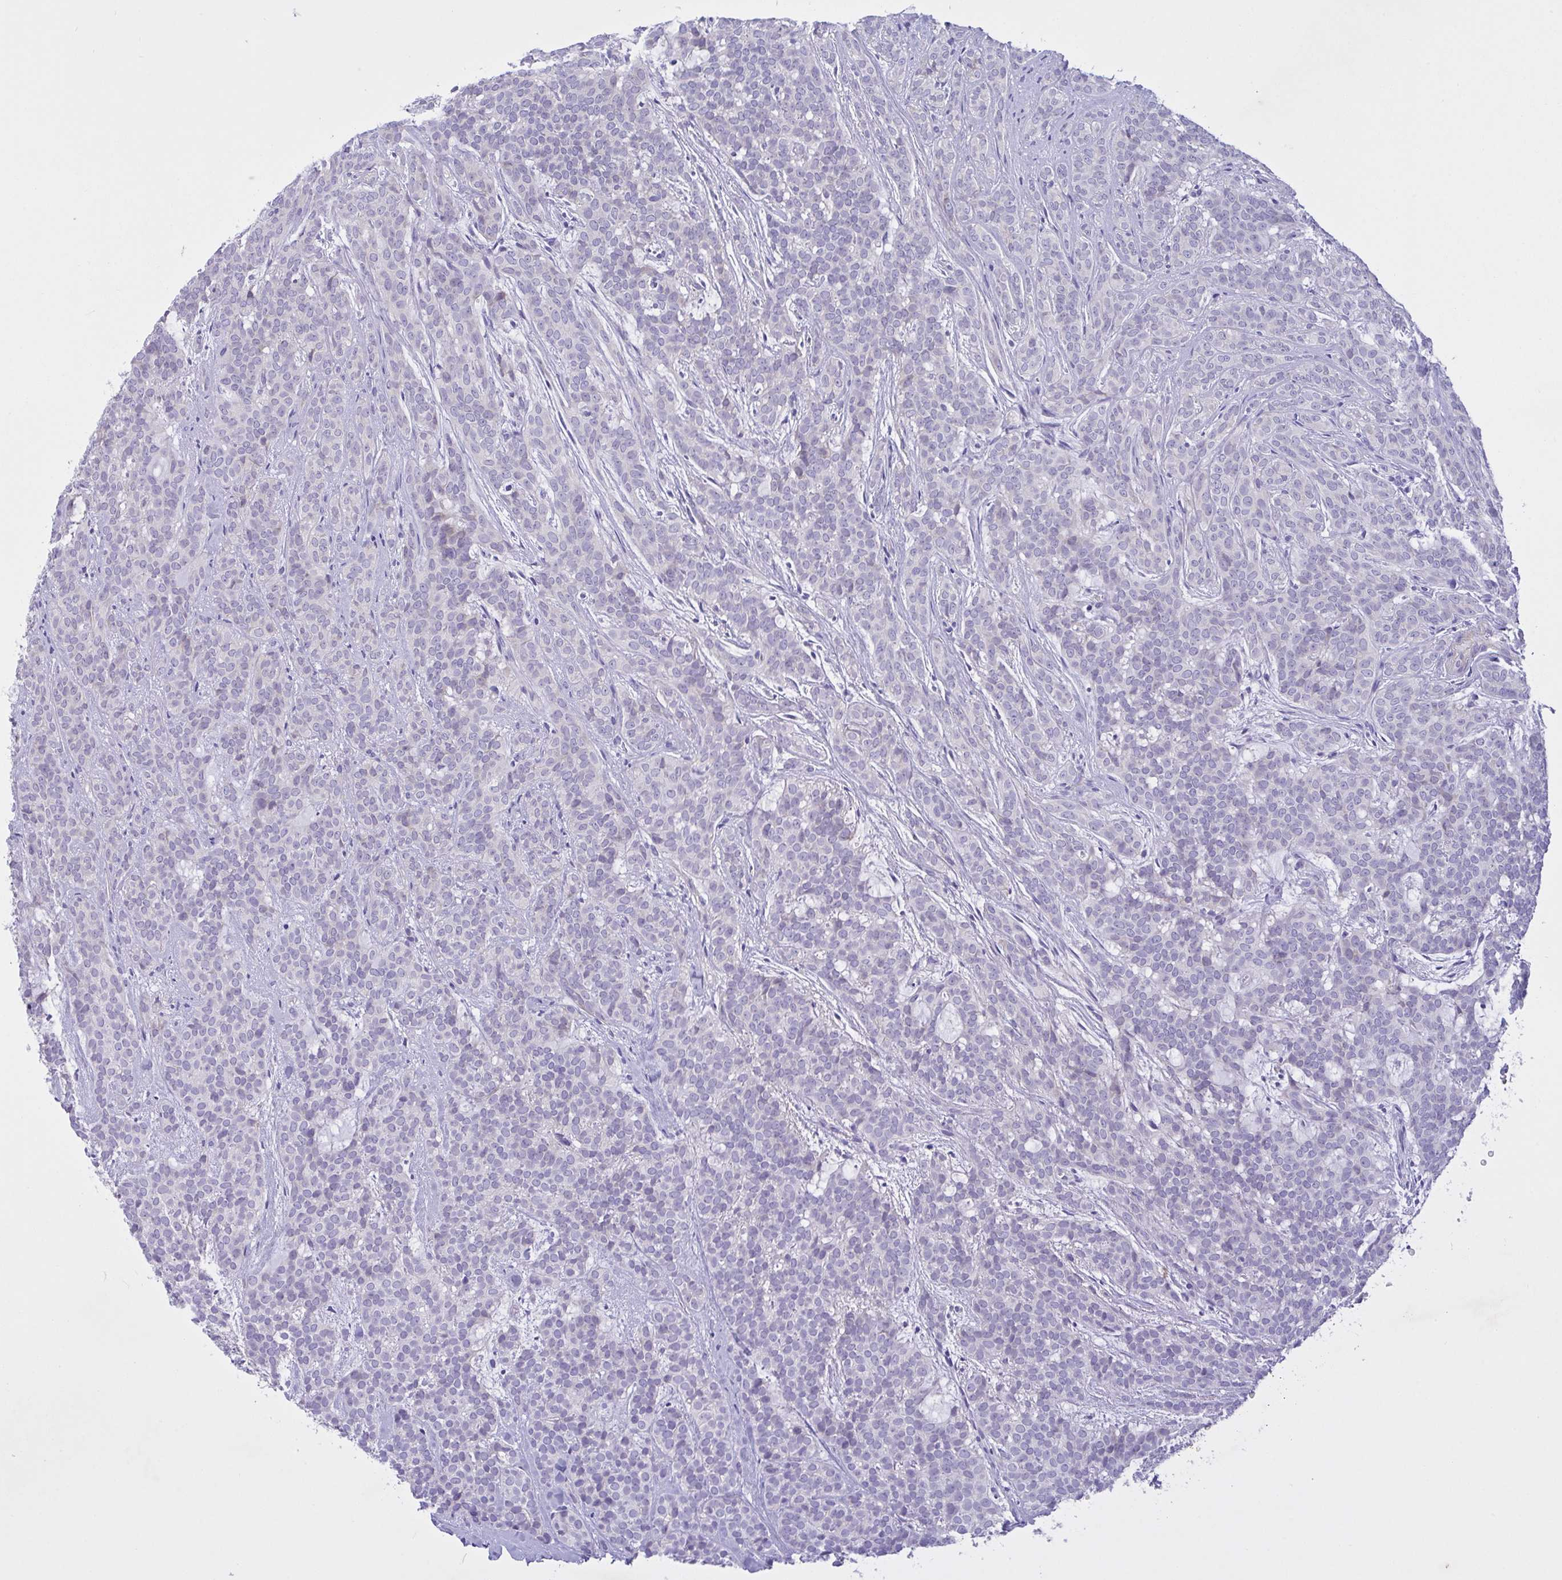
{"staining": {"intensity": "negative", "quantity": "none", "location": "none"}, "tissue": "head and neck cancer", "cell_type": "Tumor cells", "image_type": "cancer", "snomed": [{"axis": "morphology", "description": "Normal tissue, NOS"}, {"axis": "morphology", "description": "Adenocarcinoma, NOS"}, {"axis": "topography", "description": "Oral tissue"}, {"axis": "topography", "description": "Head-Neck"}], "caption": "DAB immunohistochemical staining of human head and neck adenocarcinoma reveals no significant staining in tumor cells.", "gene": "FAM86B1", "patient": {"sex": "female", "age": 57}}